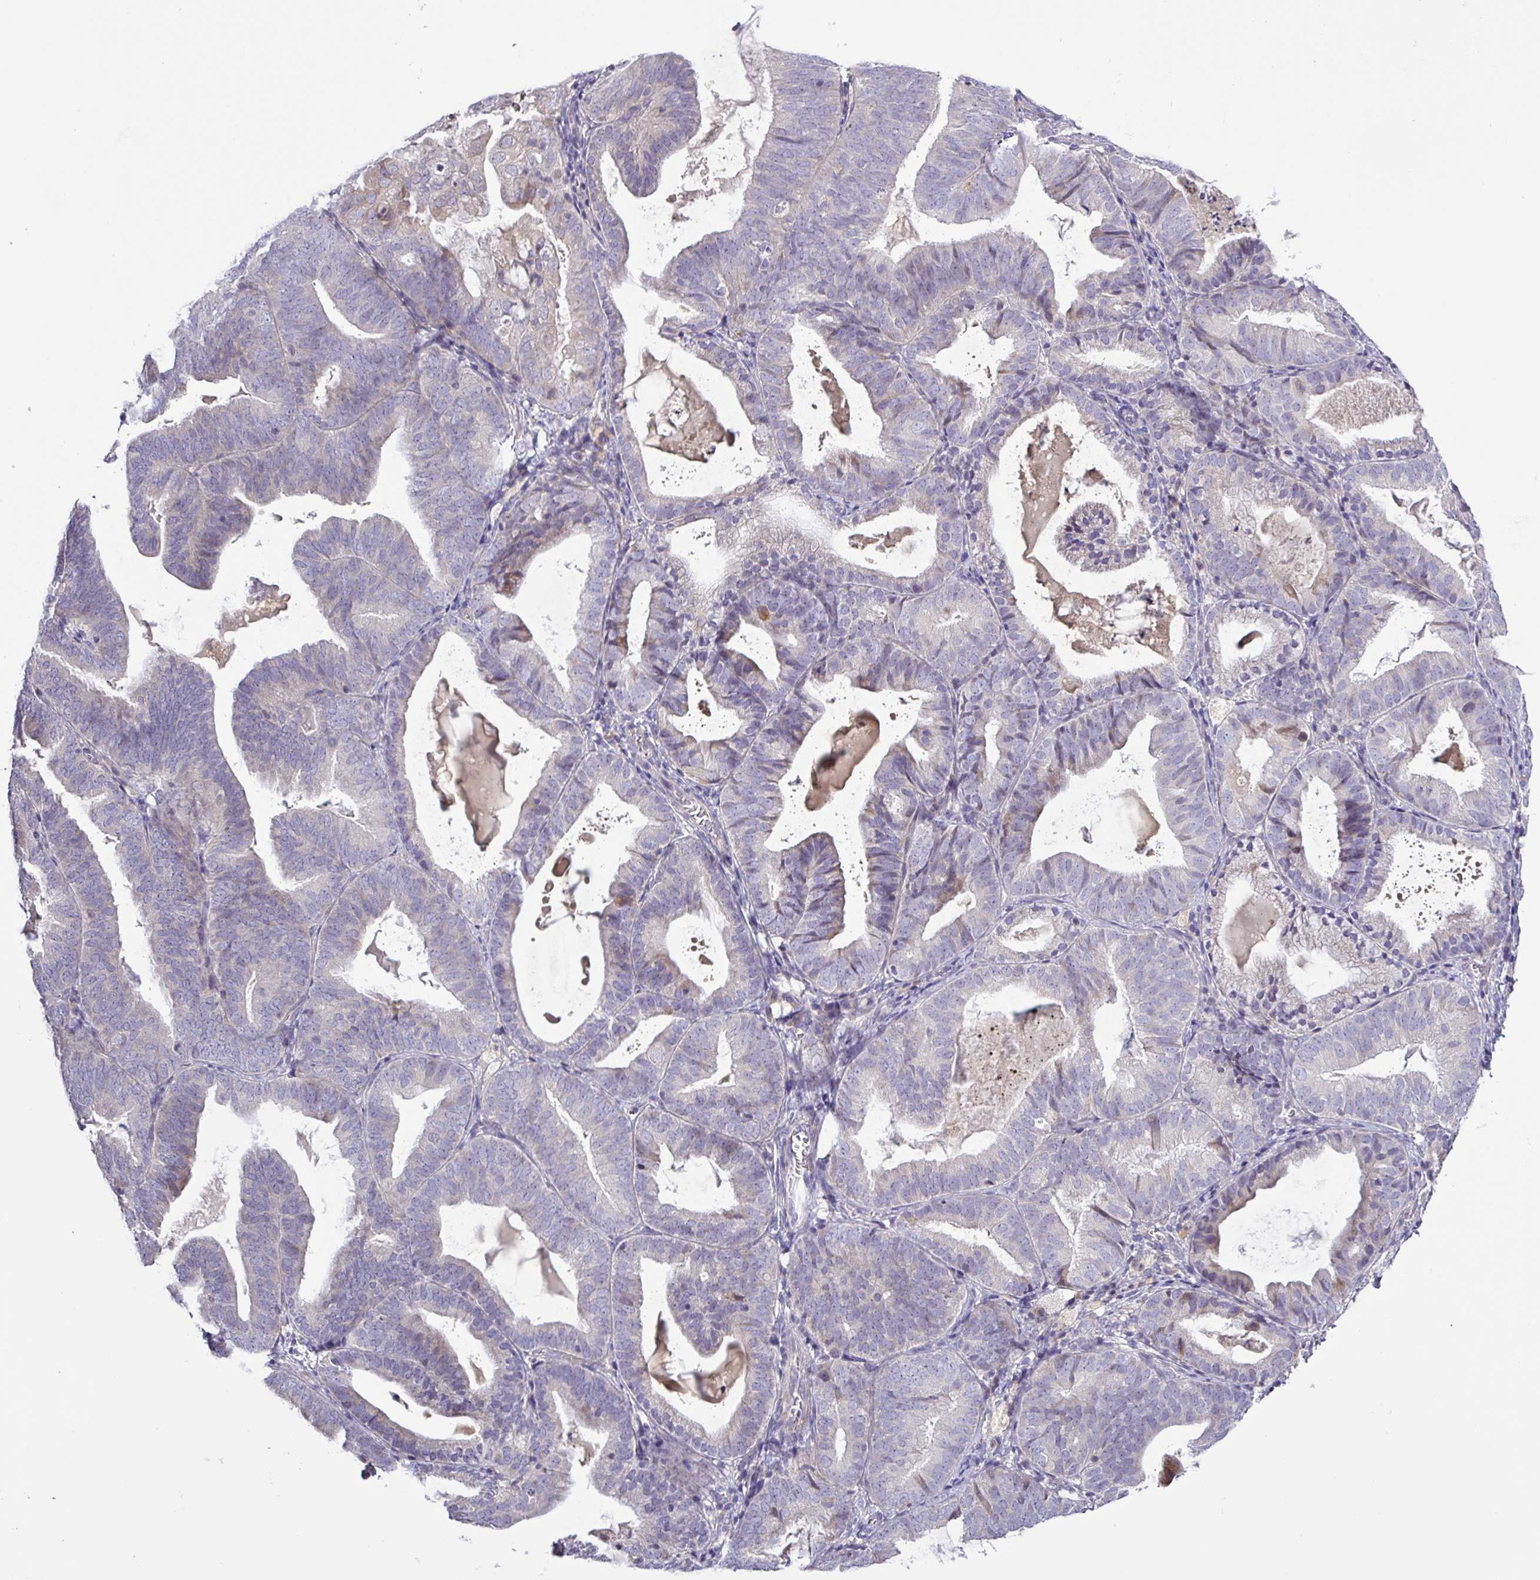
{"staining": {"intensity": "moderate", "quantity": "<25%", "location": "cytoplasmic/membranous"}, "tissue": "endometrial cancer", "cell_type": "Tumor cells", "image_type": "cancer", "snomed": [{"axis": "morphology", "description": "Adenocarcinoma, NOS"}, {"axis": "topography", "description": "Endometrium"}], "caption": "Endometrial cancer (adenocarcinoma) tissue reveals moderate cytoplasmic/membranous staining in about <25% of tumor cells, visualized by immunohistochemistry.", "gene": "SFTPB", "patient": {"sex": "female", "age": 80}}